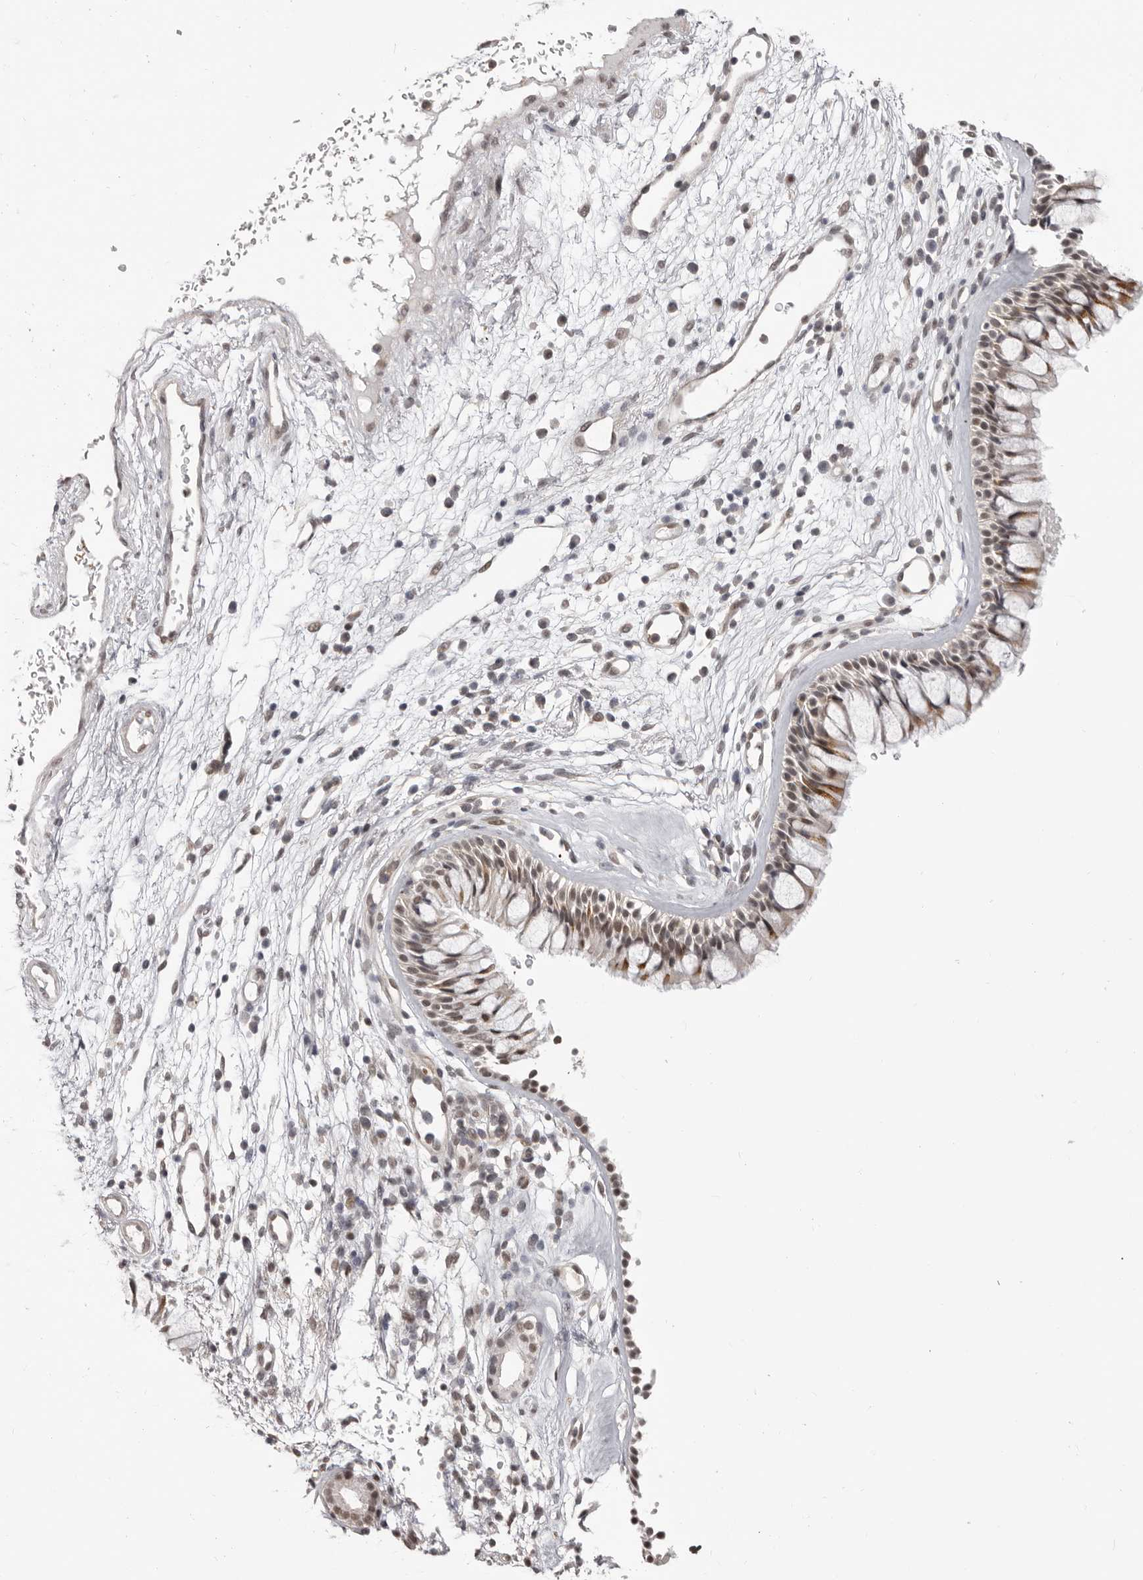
{"staining": {"intensity": "moderate", "quantity": "25%-75%", "location": "nuclear"}, "tissue": "nasopharynx", "cell_type": "Respiratory epithelial cells", "image_type": "normal", "snomed": [{"axis": "morphology", "description": "Normal tissue, NOS"}, {"axis": "morphology", "description": "Inflammation, NOS"}, {"axis": "morphology", "description": "Malignant melanoma, Metastatic site"}, {"axis": "topography", "description": "Nasopharynx"}], "caption": "Unremarkable nasopharynx reveals moderate nuclear positivity in about 25%-75% of respiratory epithelial cells, visualized by immunohistochemistry.", "gene": "RNF2", "patient": {"sex": "male", "age": 70}}